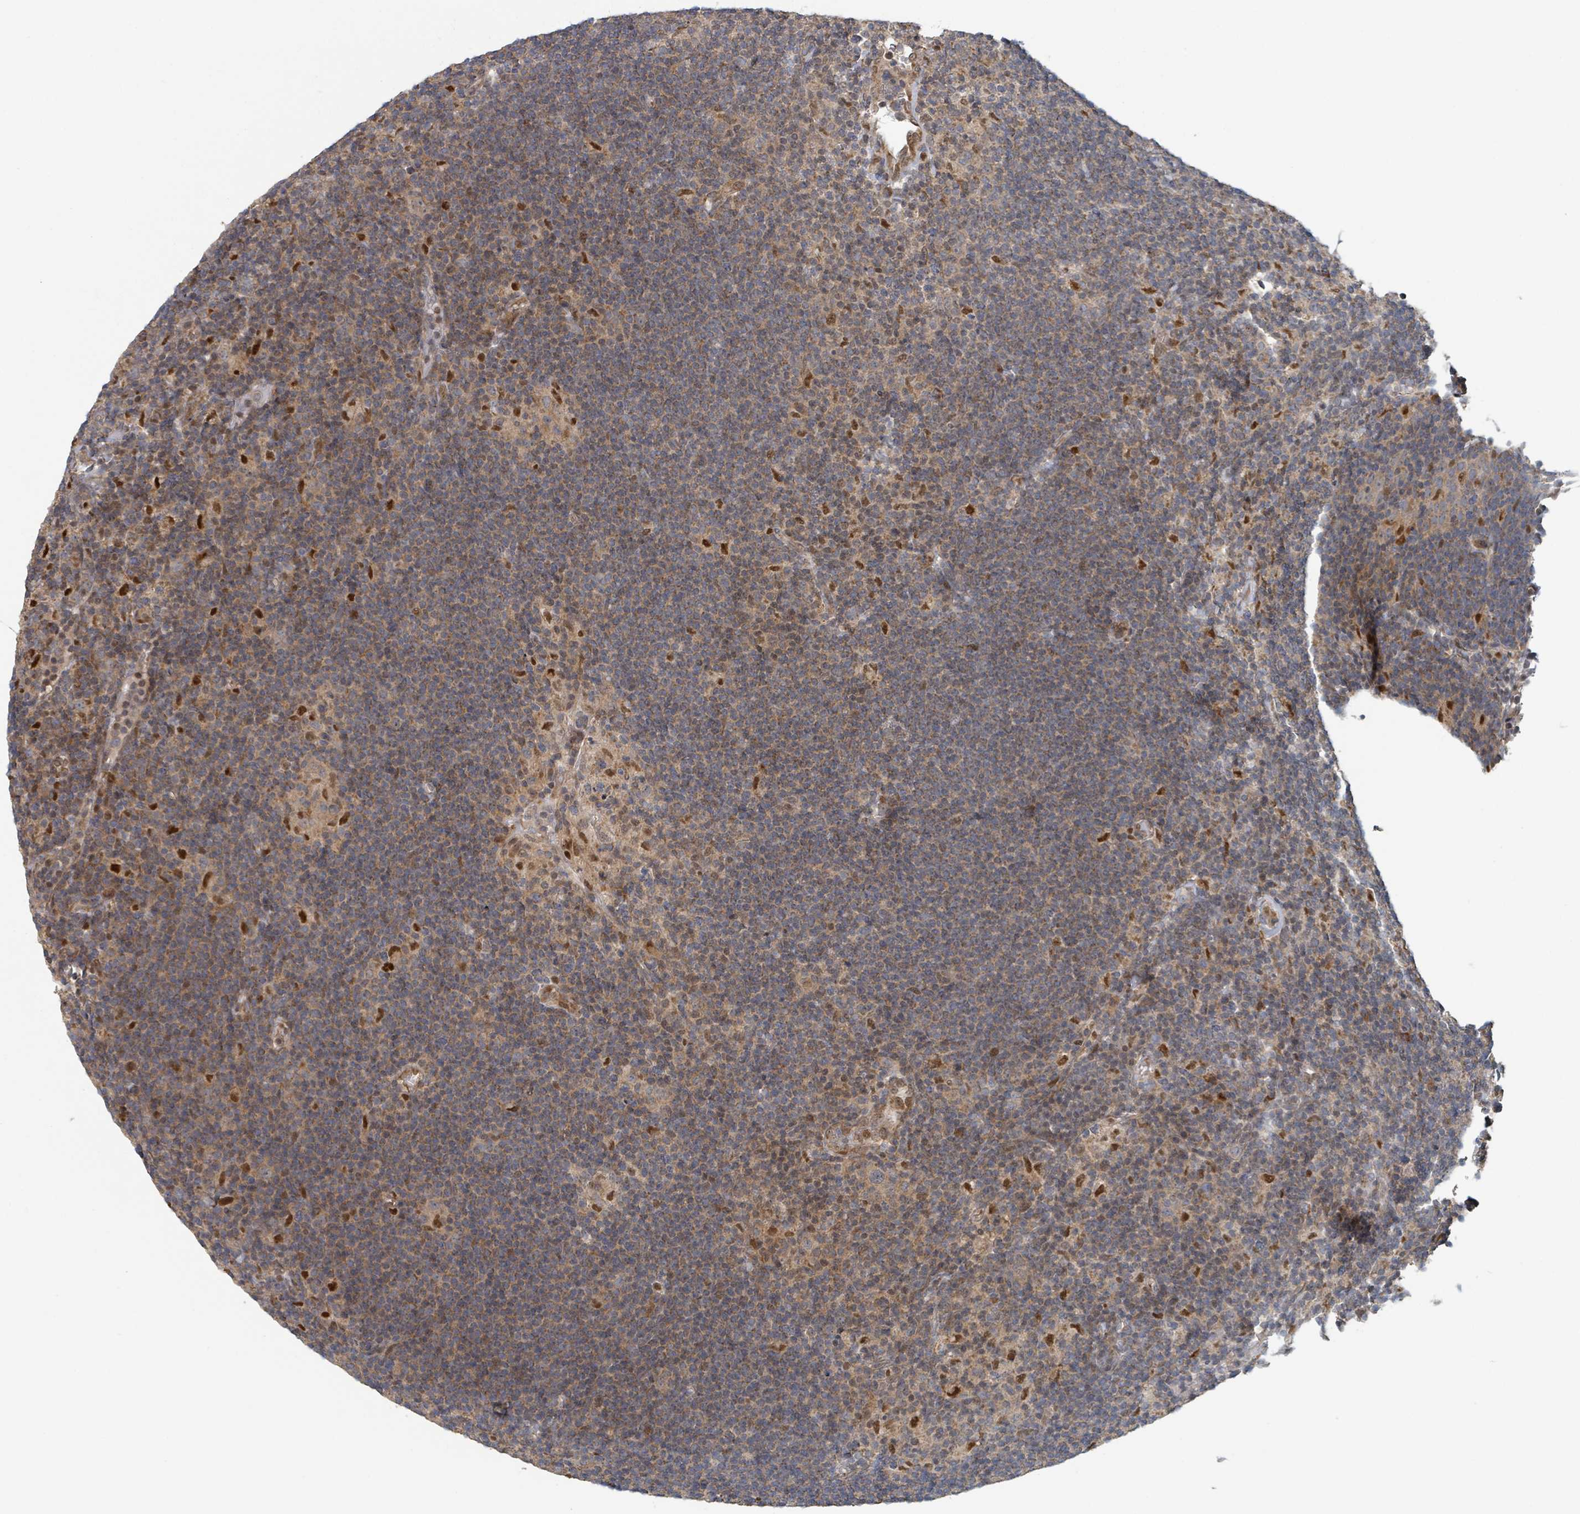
{"staining": {"intensity": "weak", "quantity": "25%-75%", "location": "cytoplasmic/membranous"}, "tissue": "lymphoma", "cell_type": "Tumor cells", "image_type": "cancer", "snomed": [{"axis": "morphology", "description": "Hodgkin's disease, NOS"}, {"axis": "topography", "description": "Lymph node"}], "caption": "IHC photomicrograph of neoplastic tissue: human lymphoma stained using immunohistochemistry (IHC) demonstrates low levels of weak protein expression localized specifically in the cytoplasmic/membranous of tumor cells, appearing as a cytoplasmic/membranous brown color.", "gene": "HIVEP1", "patient": {"sex": "female", "age": 57}}